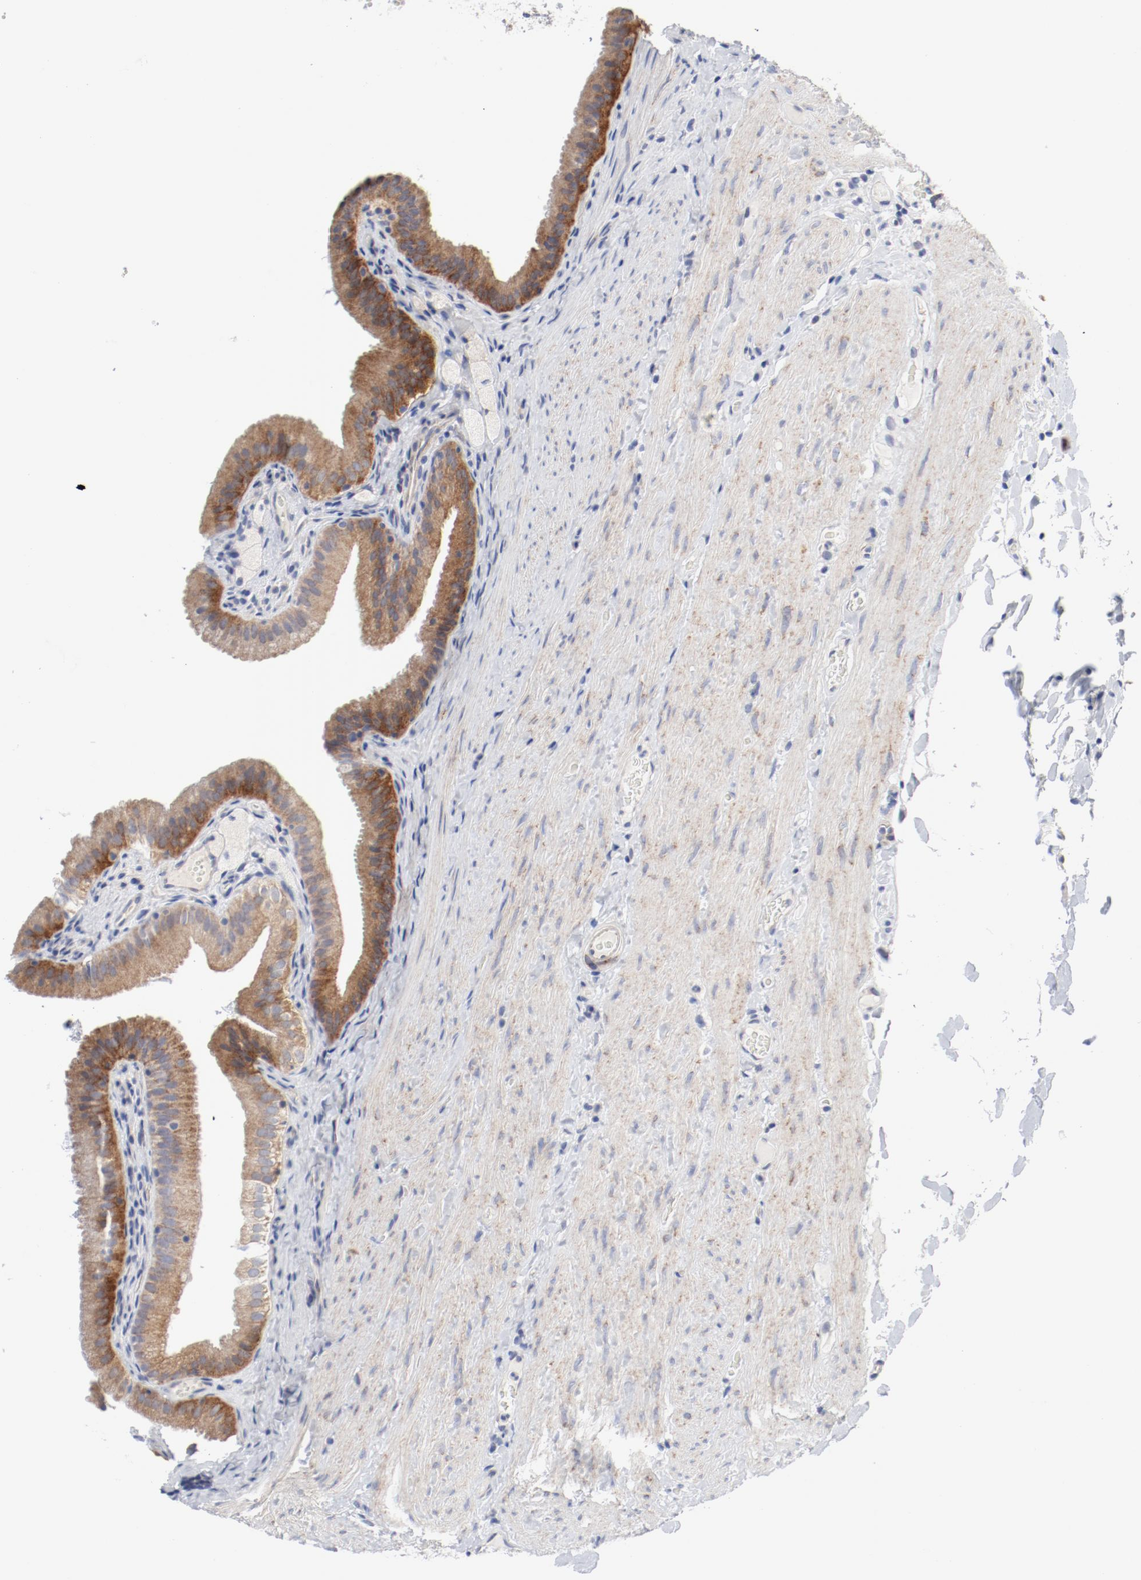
{"staining": {"intensity": "strong", "quantity": ">75%", "location": "cytoplasmic/membranous"}, "tissue": "gallbladder", "cell_type": "Glandular cells", "image_type": "normal", "snomed": [{"axis": "morphology", "description": "Normal tissue, NOS"}, {"axis": "topography", "description": "Gallbladder"}], "caption": "Immunohistochemistry of unremarkable gallbladder exhibits high levels of strong cytoplasmic/membranous expression in about >75% of glandular cells.", "gene": "BAD", "patient": {"sex": "female", "age": 24}}